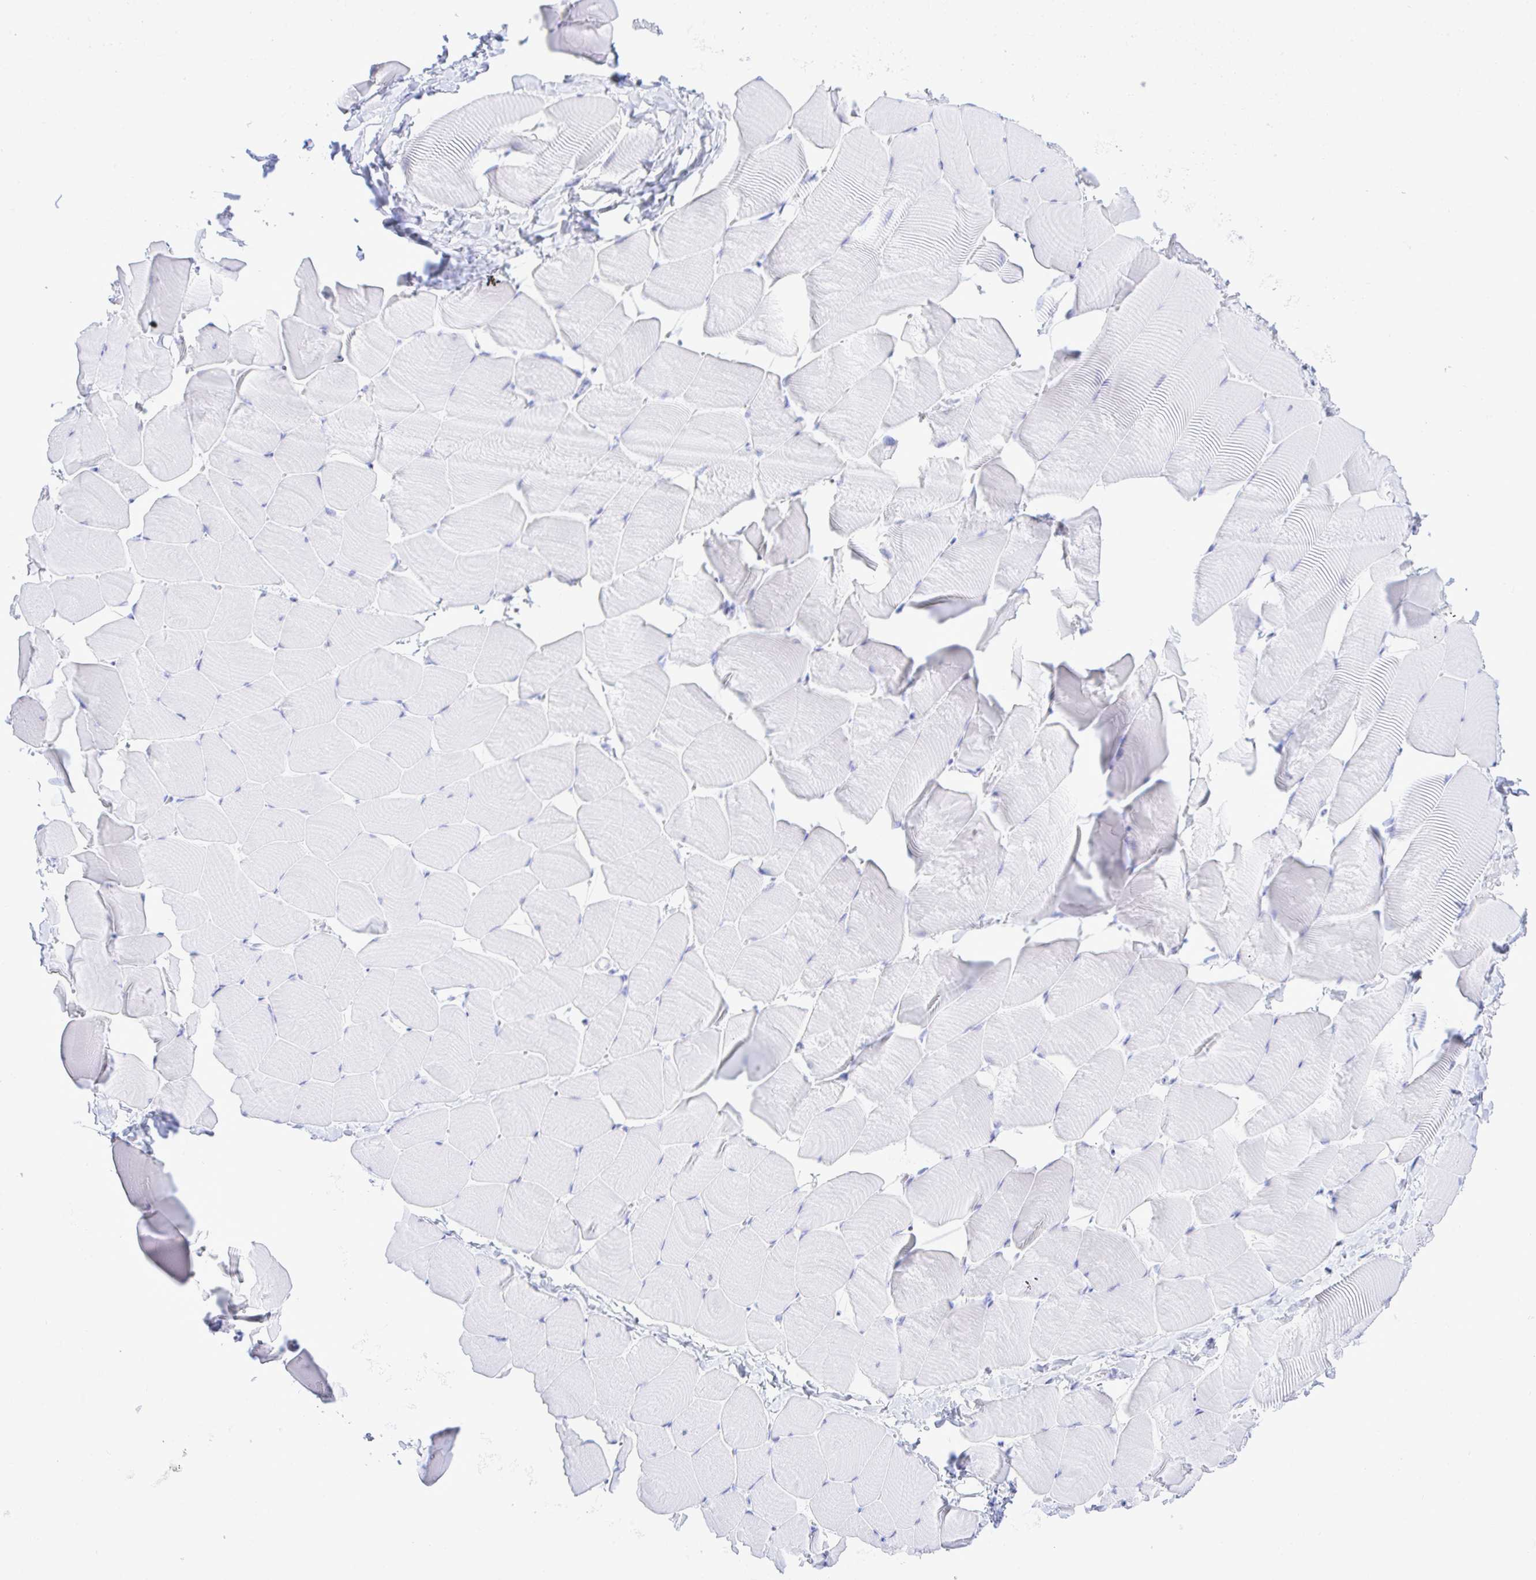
{"staining": {"intensity": "negative", "quantity": "none", "location": "none"}, "tissue": "skeletal muscle", "cell_type": "Myocytes", "image_type": "normal", "snomed": [{"axis": "morphology", "description": "Normal tissue, NOS"}, {"axis": "topography", "description": "Skeletal muscle"}], "caption": "Immunohistochemical staining of benign human skeletal muscle demonstrates no significant staining in myocytes. (DAB (3,3'-diaminobenzidine) immunohistochemistry with hematoxylin counter stain).", "gene": "SELENOV", "patient": {"sex": "male", "age": 25}}